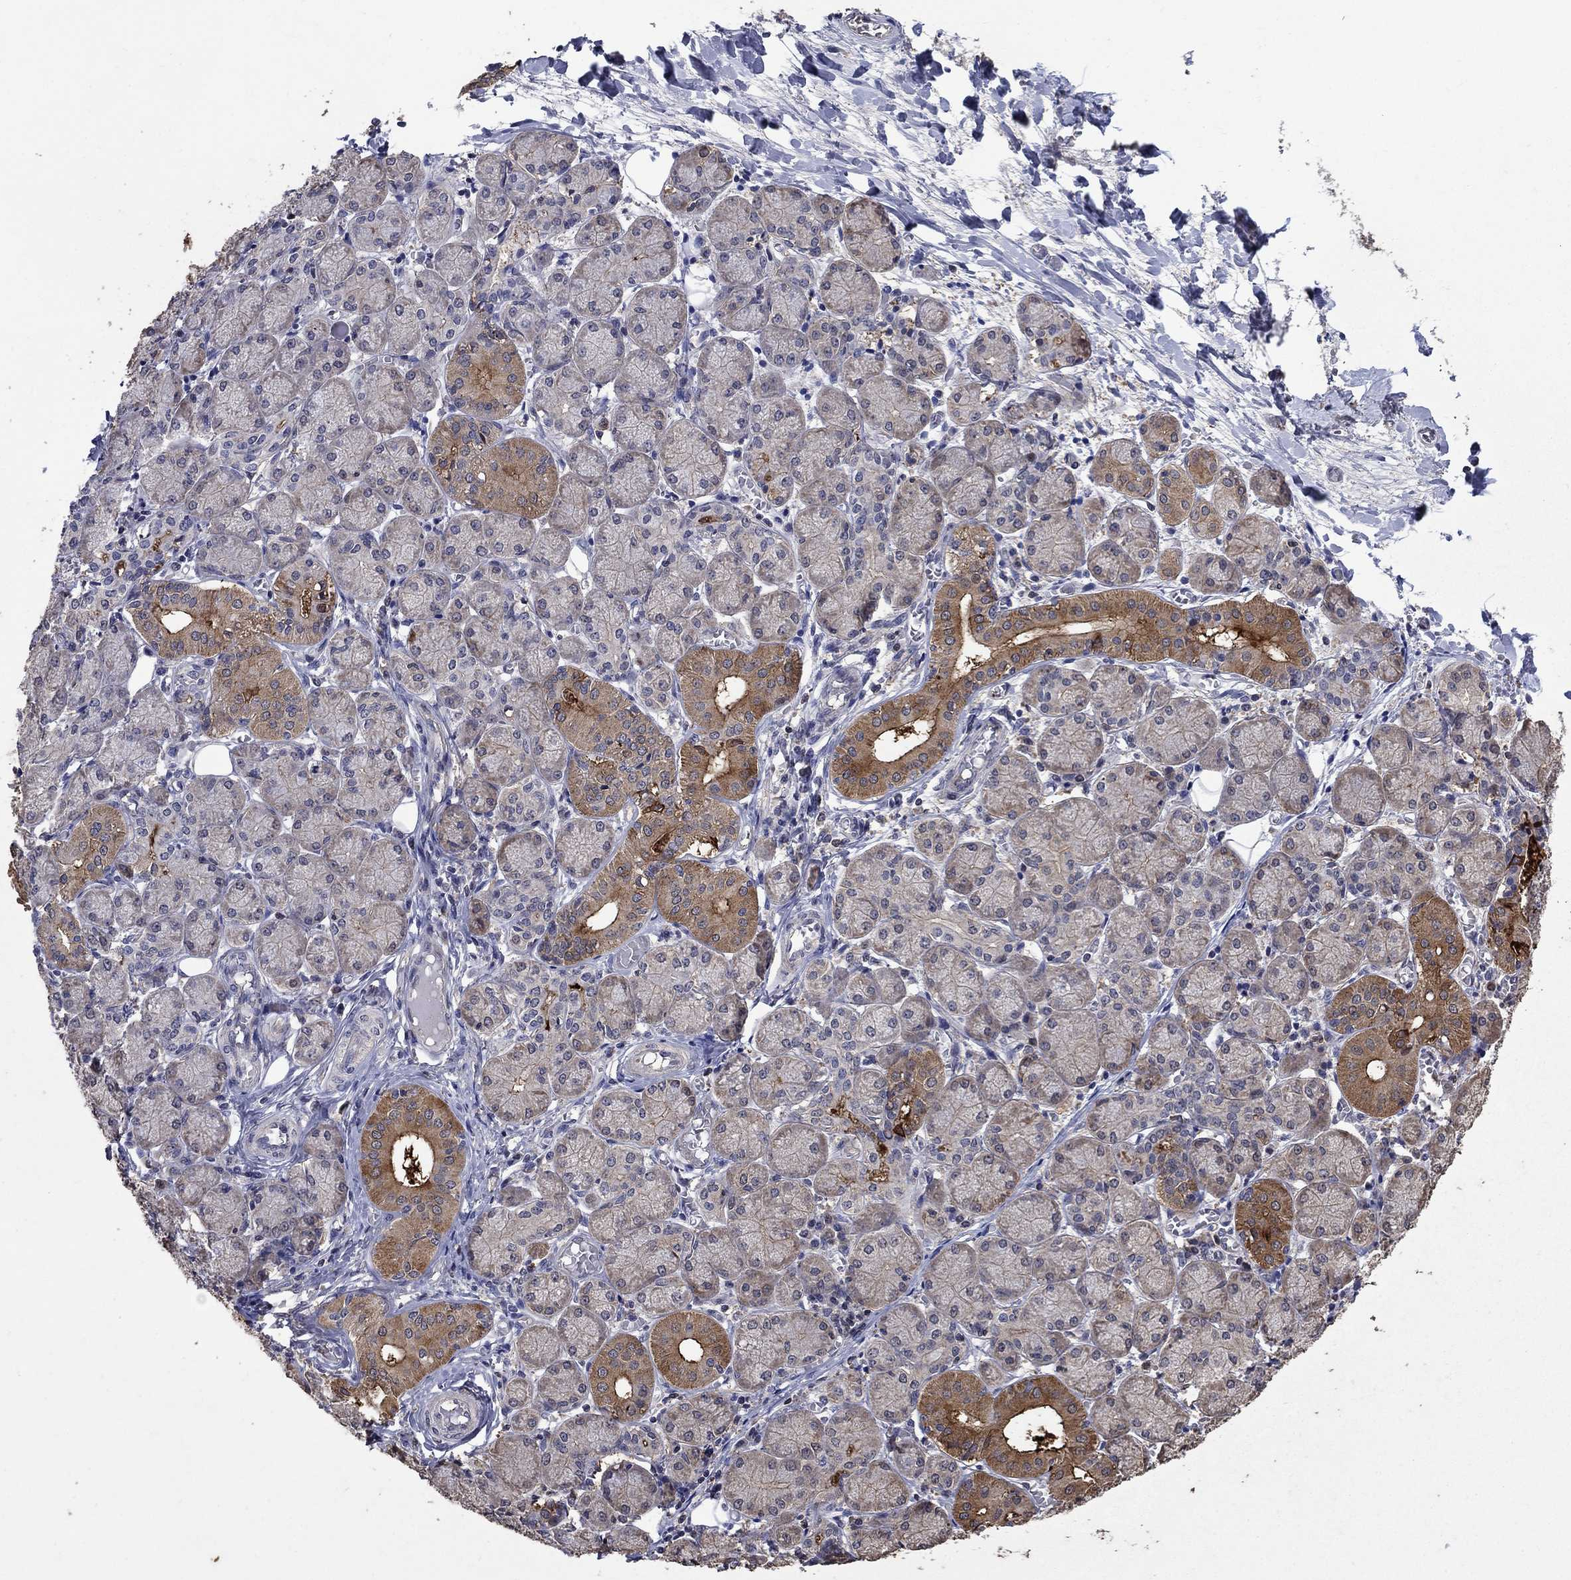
{"staining": {"intensity": "strong", "quantity": "<25%", "location": "cytoplasmic/membranous"}, "tissue": "salivary gland", "cell_type": "Glandular cells", "image_type": "normal", "snomed": [{"axis": "morphology", "description": "Normal tissue, NOS"}, {"axis": "topography", "description": "Salivary gland"}, {"axis": "topography", "description": "Peripheral nerve tissue"}], "caption": "The immunohistochemical stain shows strong cytoplasmic/membranous positivity in glandular cells of unremarkable salivary gland. (DAB (3,3'-diaminobenzidine) = brown stain, brightfield microscopy at high magnification).", "gene": "DVL1", "patient": {"sex": "female", "age": 24}}